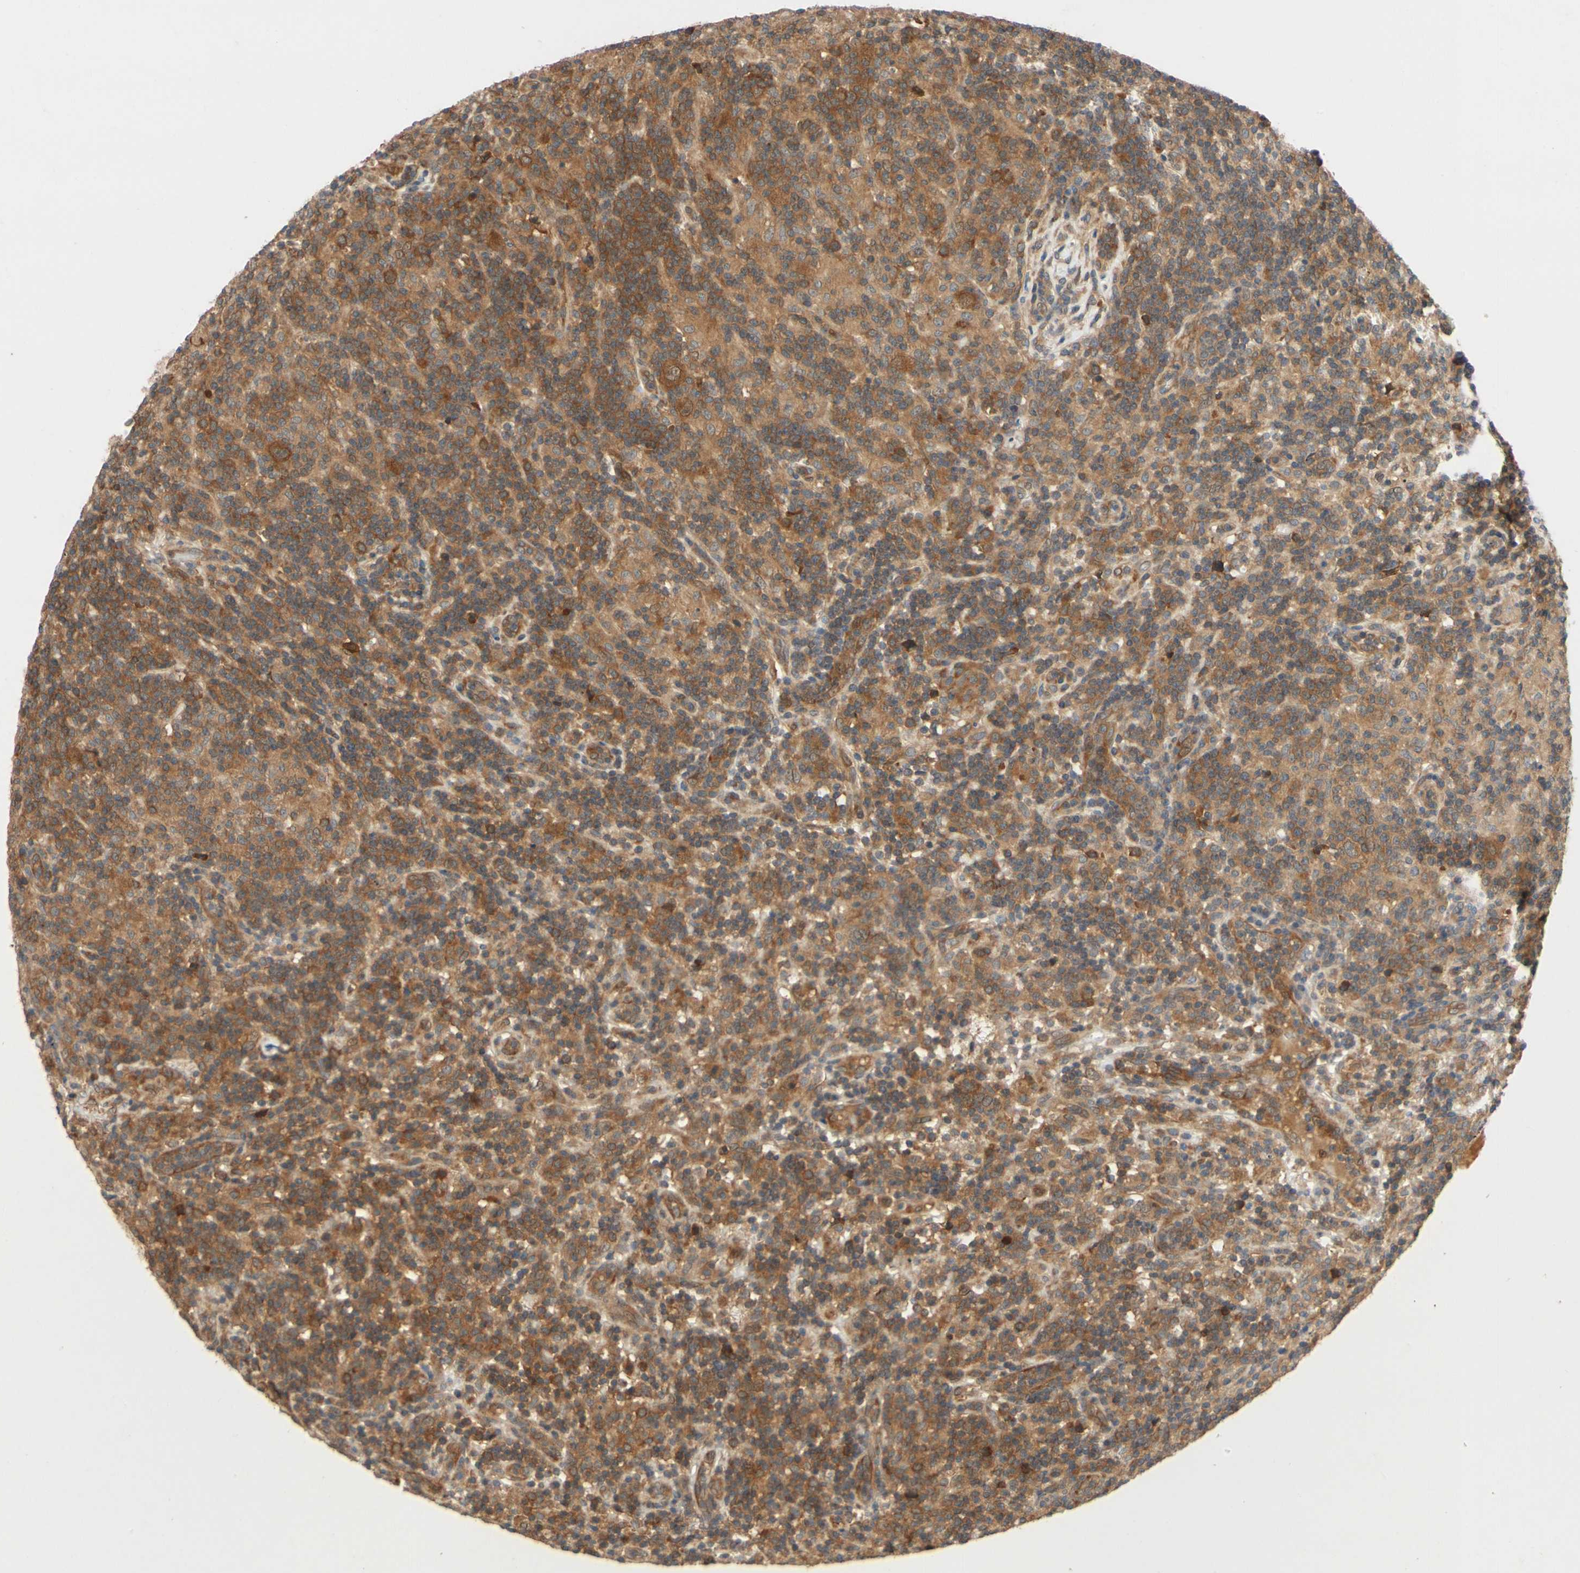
{"staining": {"intensity": "strong", "quantity": ">75%", "location": "cytoplasmic/membranous"}, "tissue": "lymphoma", "cell_type": "Tumor cells", "image_type": "cancer", "snomed": [{"axis": "morphology", "description": "Hodgkin's disease, NOS"}, {"axis": "topography", "description": "Lymph node"}], "caption": "DAB (3,3'-diaminobenzidine) immunohistochemical staining of human lymphoma shows strong cytoplasmic/membranous protein positivity in approximately >75% of tumor cells.", "gene": "TDRP", "patient": {"sex": "male", "age": 70}}